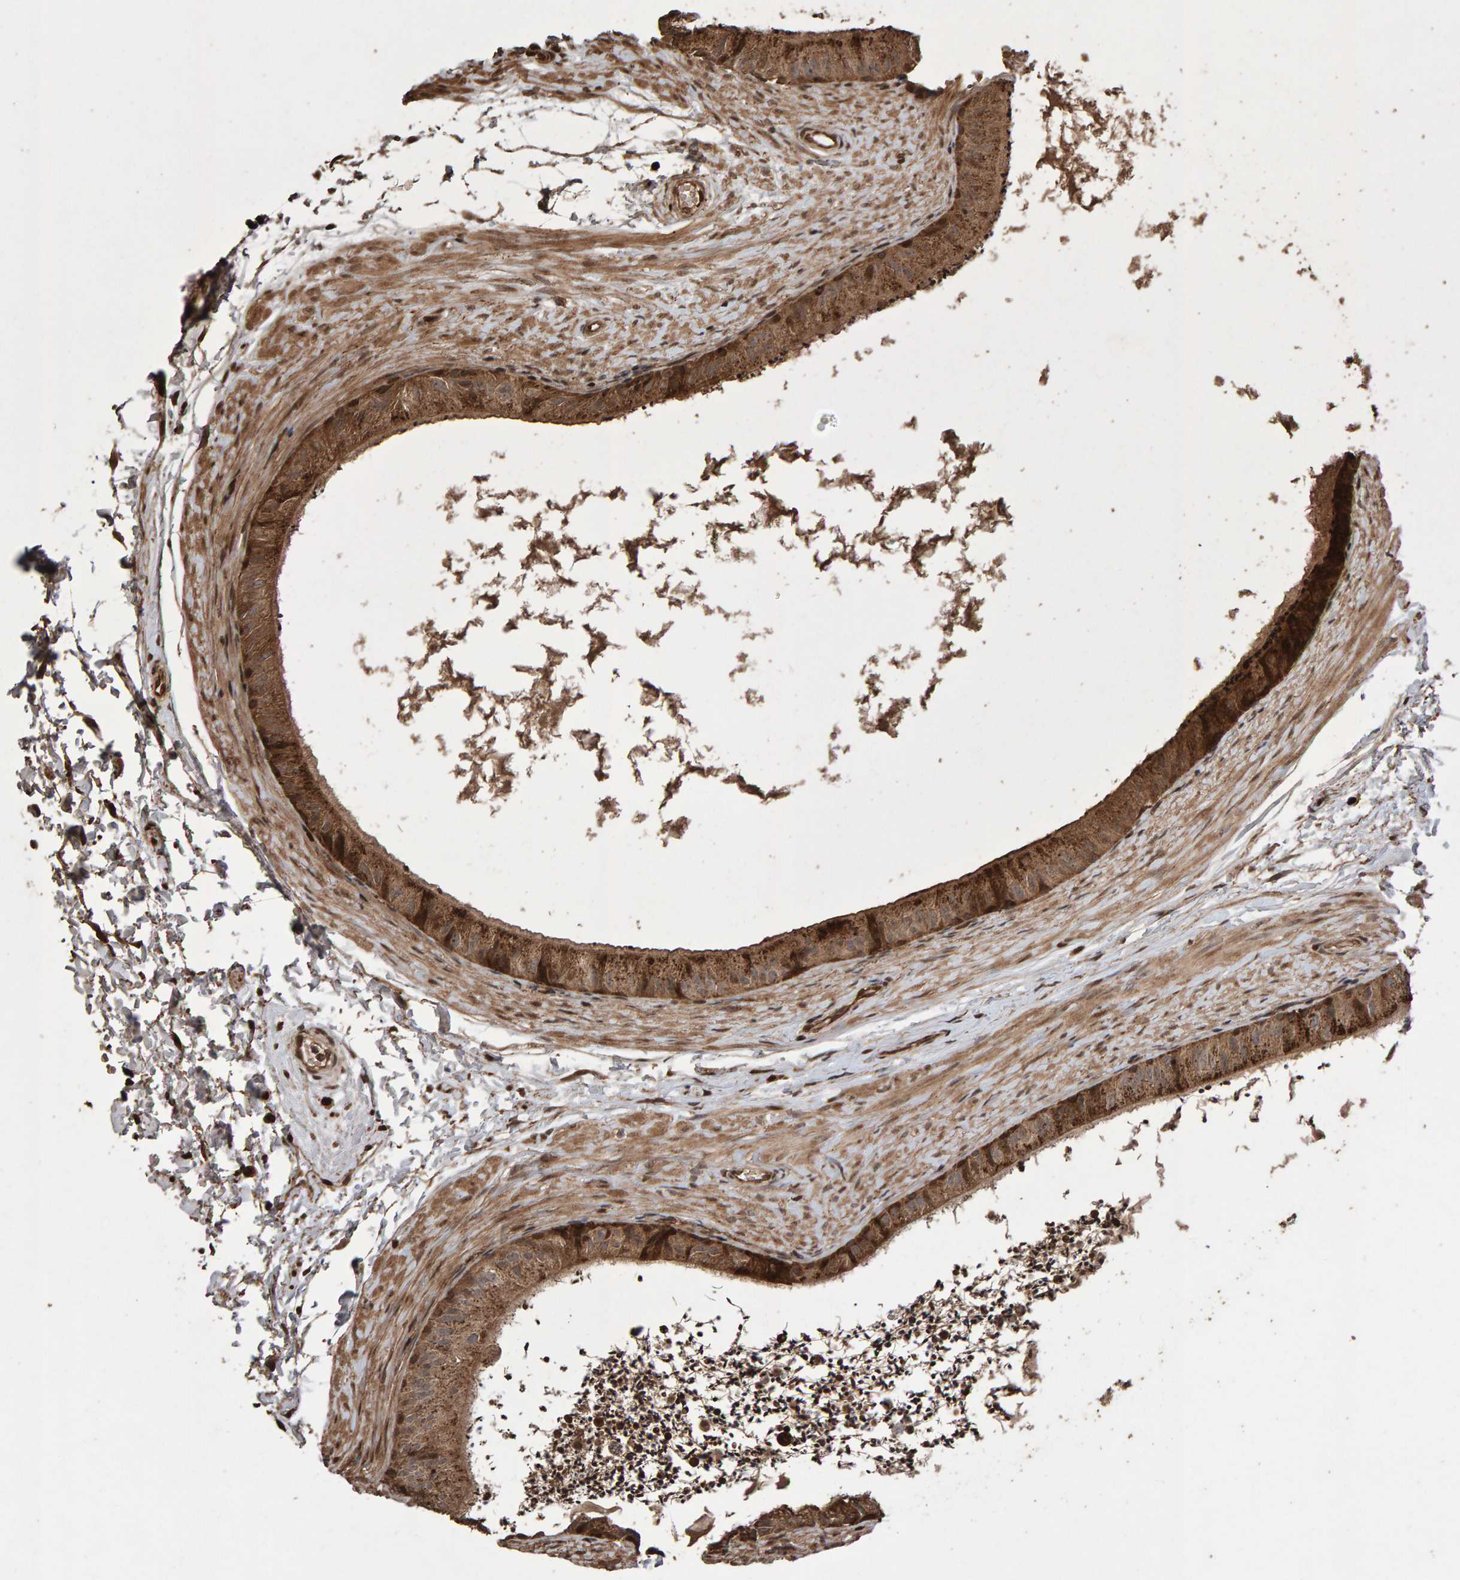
{"staining": {"intensity": "moderate", "quantity": ">75%", "location": "cytoplasmic/membranous"}, "tissue": "epididymis", "cell_type": "Glandular cells", "image_type": "normal", "snomed": [{"axis": "morphology", "description": "Normal tissue, NOS"}, {"axis": "topography", "description": "Epididymis"}], "caption": "Immunohistochemistry histopathology image of unremarkable epididymis: epididymis stained using IHC shows medium levels of moderate protein expression localized specifically in the cytoplasmic/membranous of glandular cells, appearing as a cytoplasmic/membranous brown color.", "gene": "OSBP2", "patient": {"sex": "male", "age": 56}}